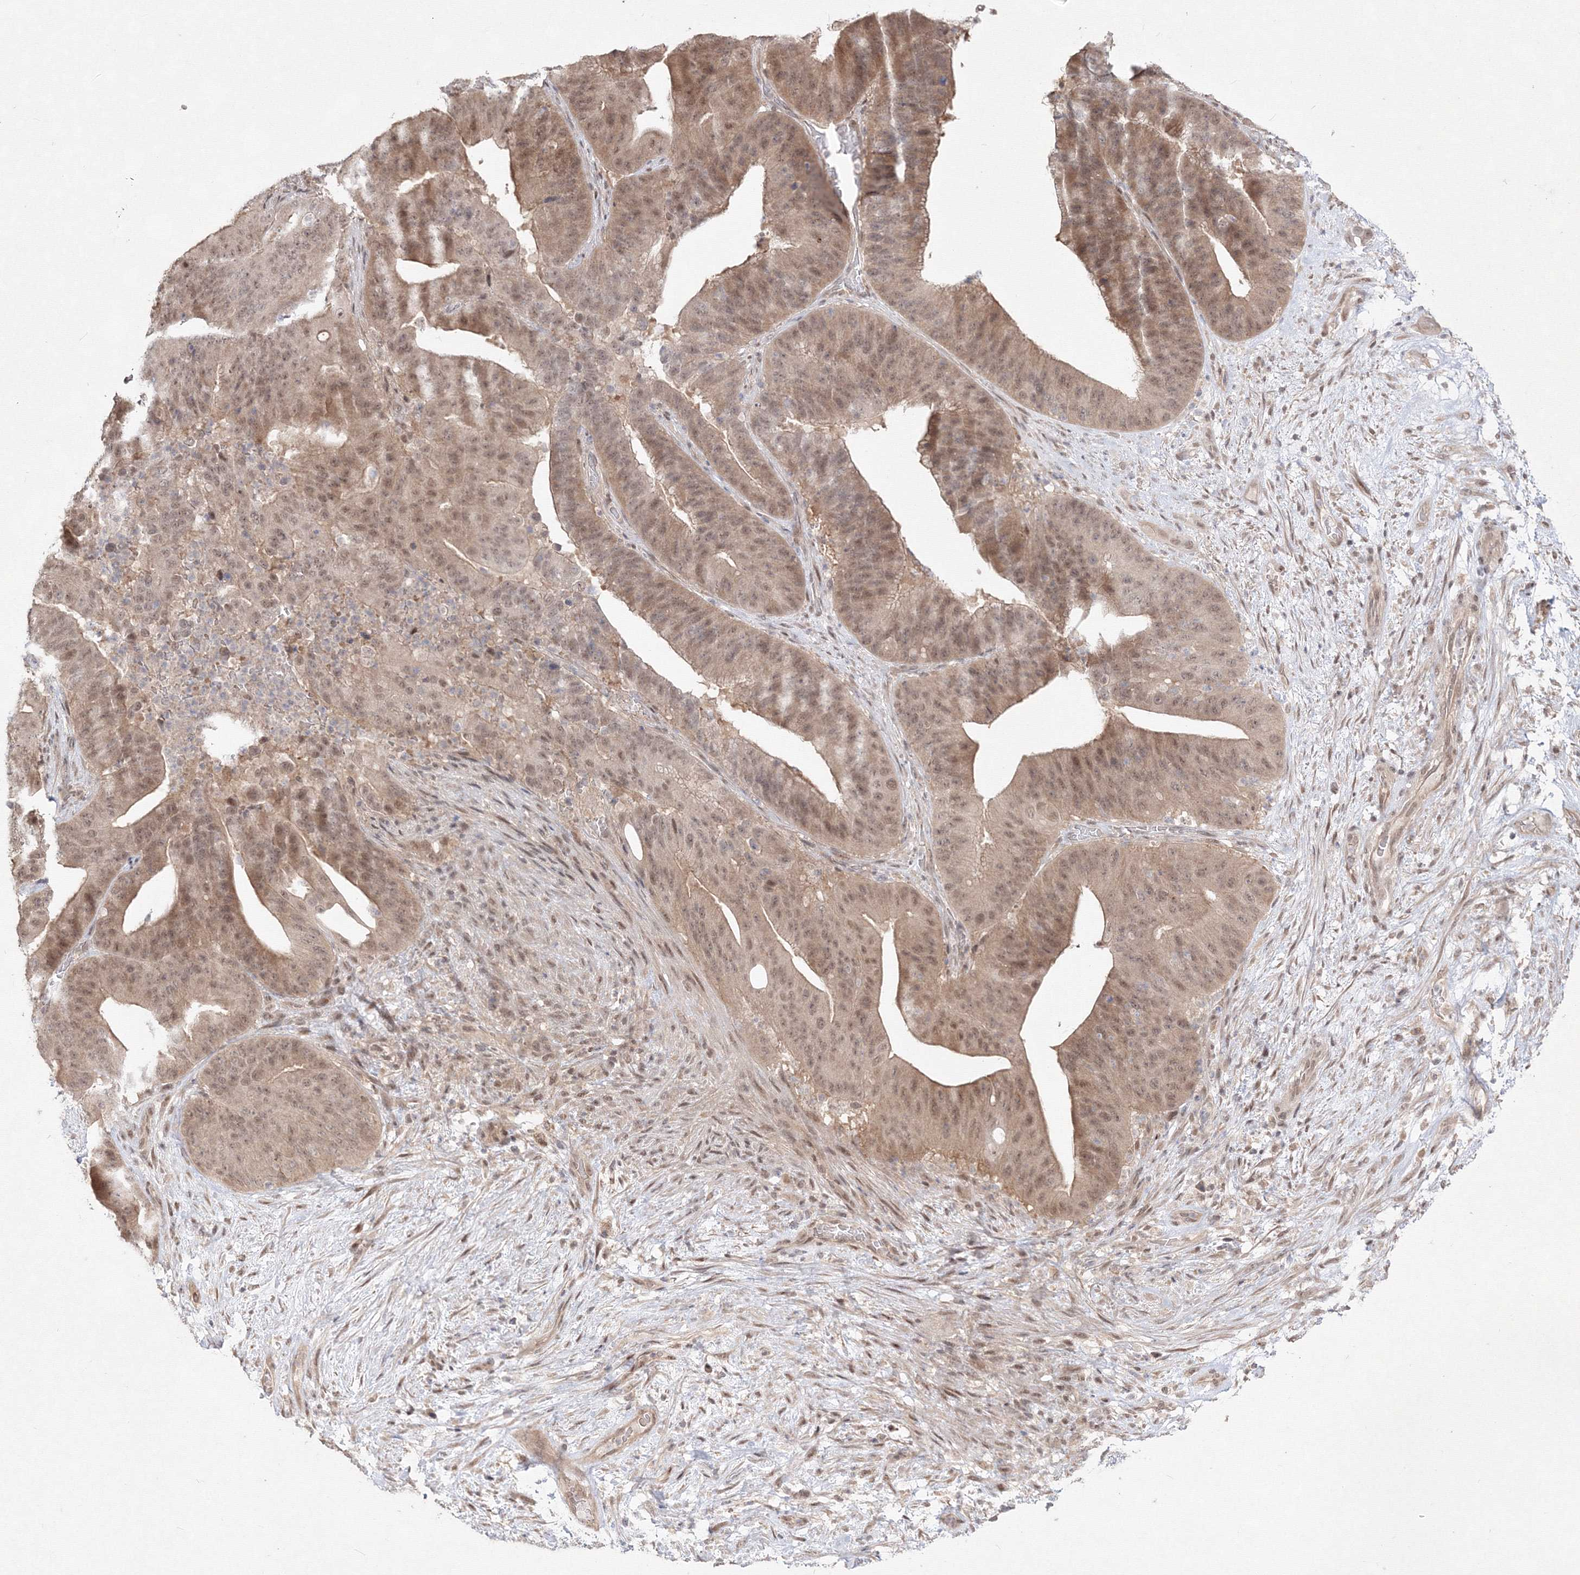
{"staining": {"intensity": "moderate", "quantity": ">75%", "location": "cytoplasmic/membranous,nuclear"}, "tissue": "pancreatic cancer", "cell_type": "Tumor cells", "image_type": "cancer", "snomed": [{"axis": "morphology", "description": "Adenocarcinoma, NOS"}, {"axis": "topography", "description": "Pancreas"}], "caption": "Brown immunohistochemical staining in adenocarcinoma (pancreatic) displays moderate cytoplasmic/membranous and nuclear positivity in about >75% of tumor cells. (Stains: DAB (3,3'-diaminobenzidine) in brown, nuclei in blue, Microscopy: brightfield microscopy at high magnification).", "gene": "COPS4", "patient": {"sex": "female", "age": 77}}